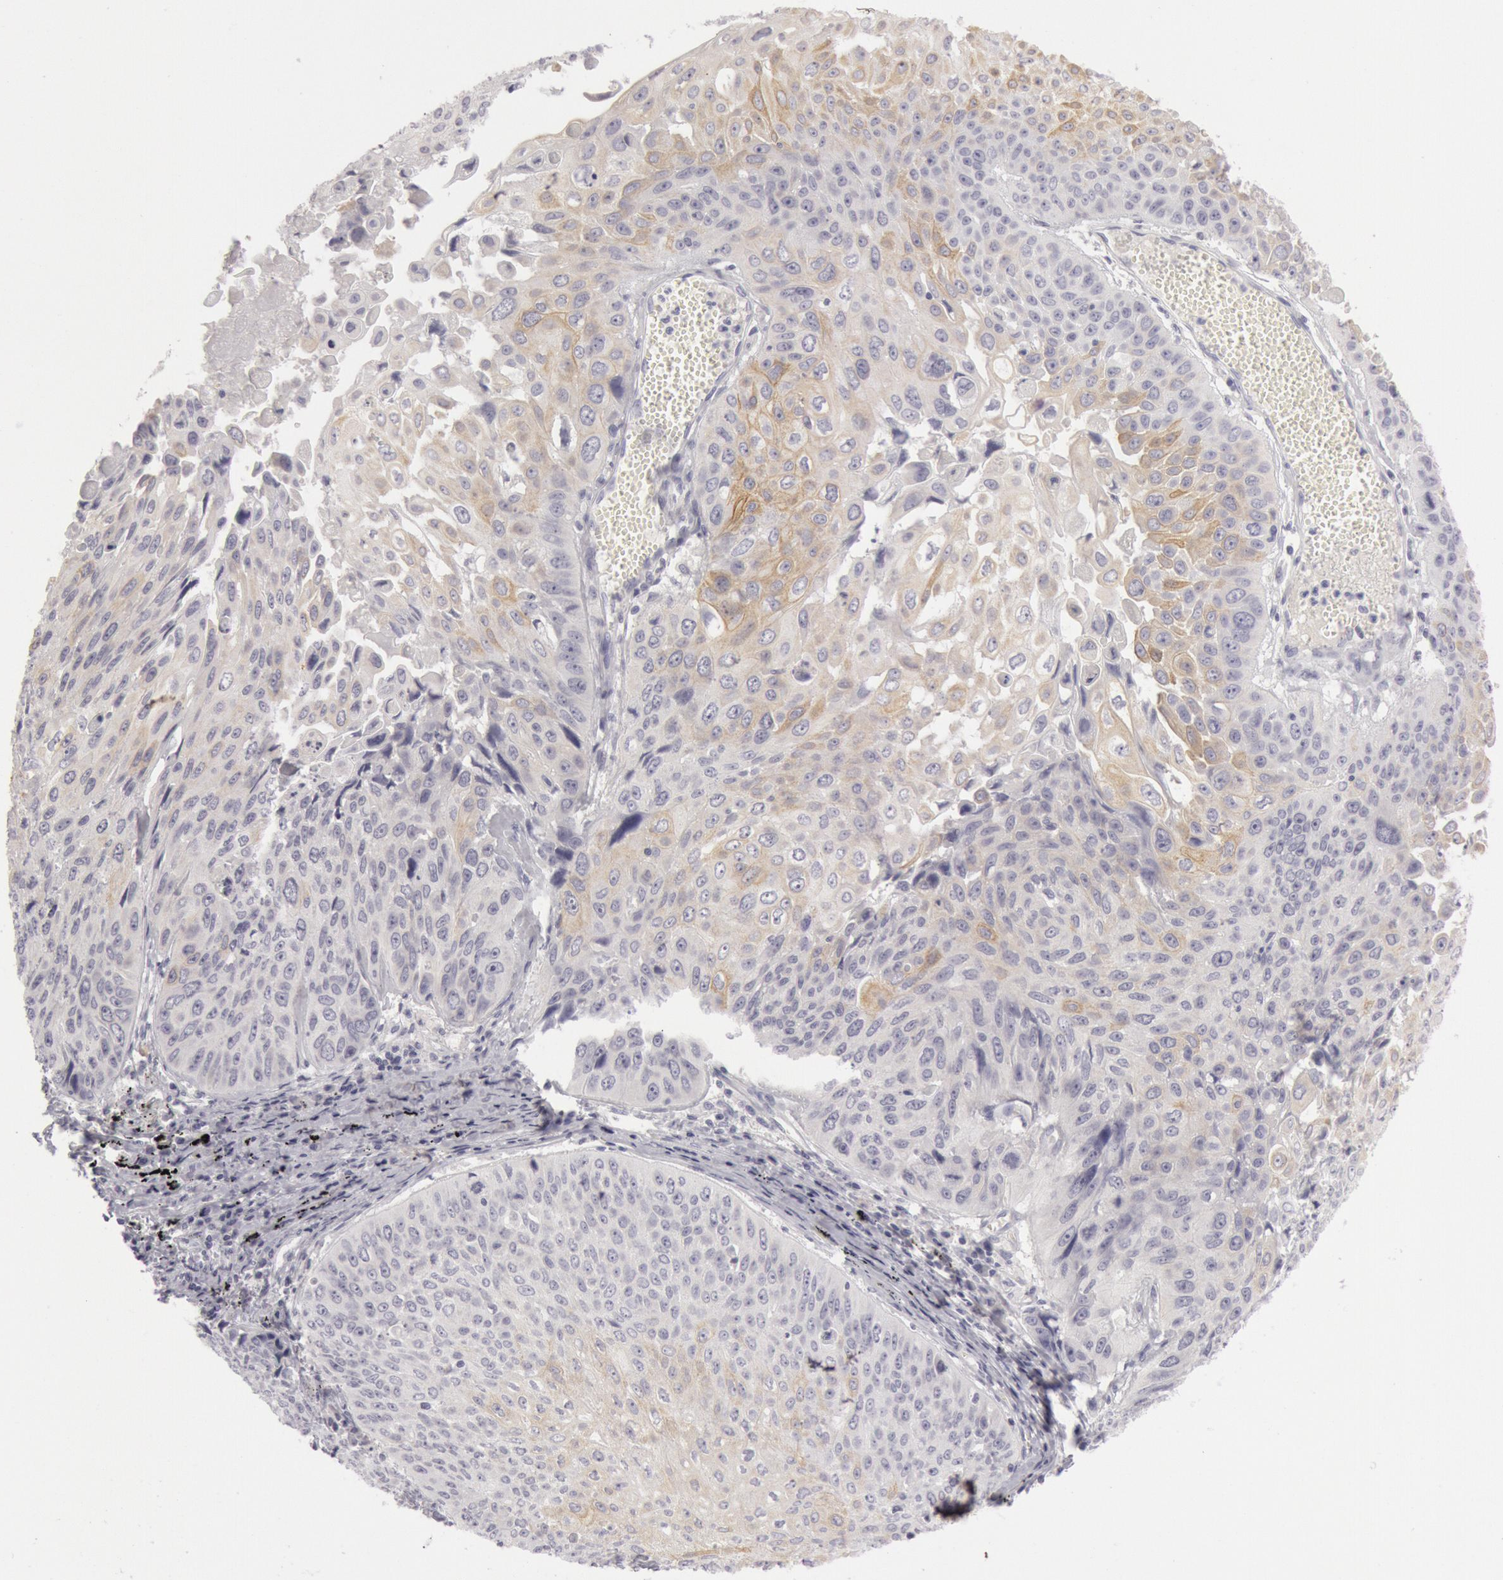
{"staining": {"intensity": "weak", "quantity": "25%-75%", "location": "cytoplasmic/membranous"}, "tissue": "lung cancer", "cell_type": "Tumor cells", "image_type": "cancer", "snomed": [{"axis": "morphology", "description": "Adenocarcinoma, NOS"}, {"axis": "topography", "description": "Lung"}], "caption": "A high-resolution micrograph shows IHC staining of lung adenocarcinoma, which shows weak cytoplasmic/membranous positivity in approximately 25%-75% of tumor cells.", "gene": "KRT16", "patient": {"sex": "male", "age": 60}}